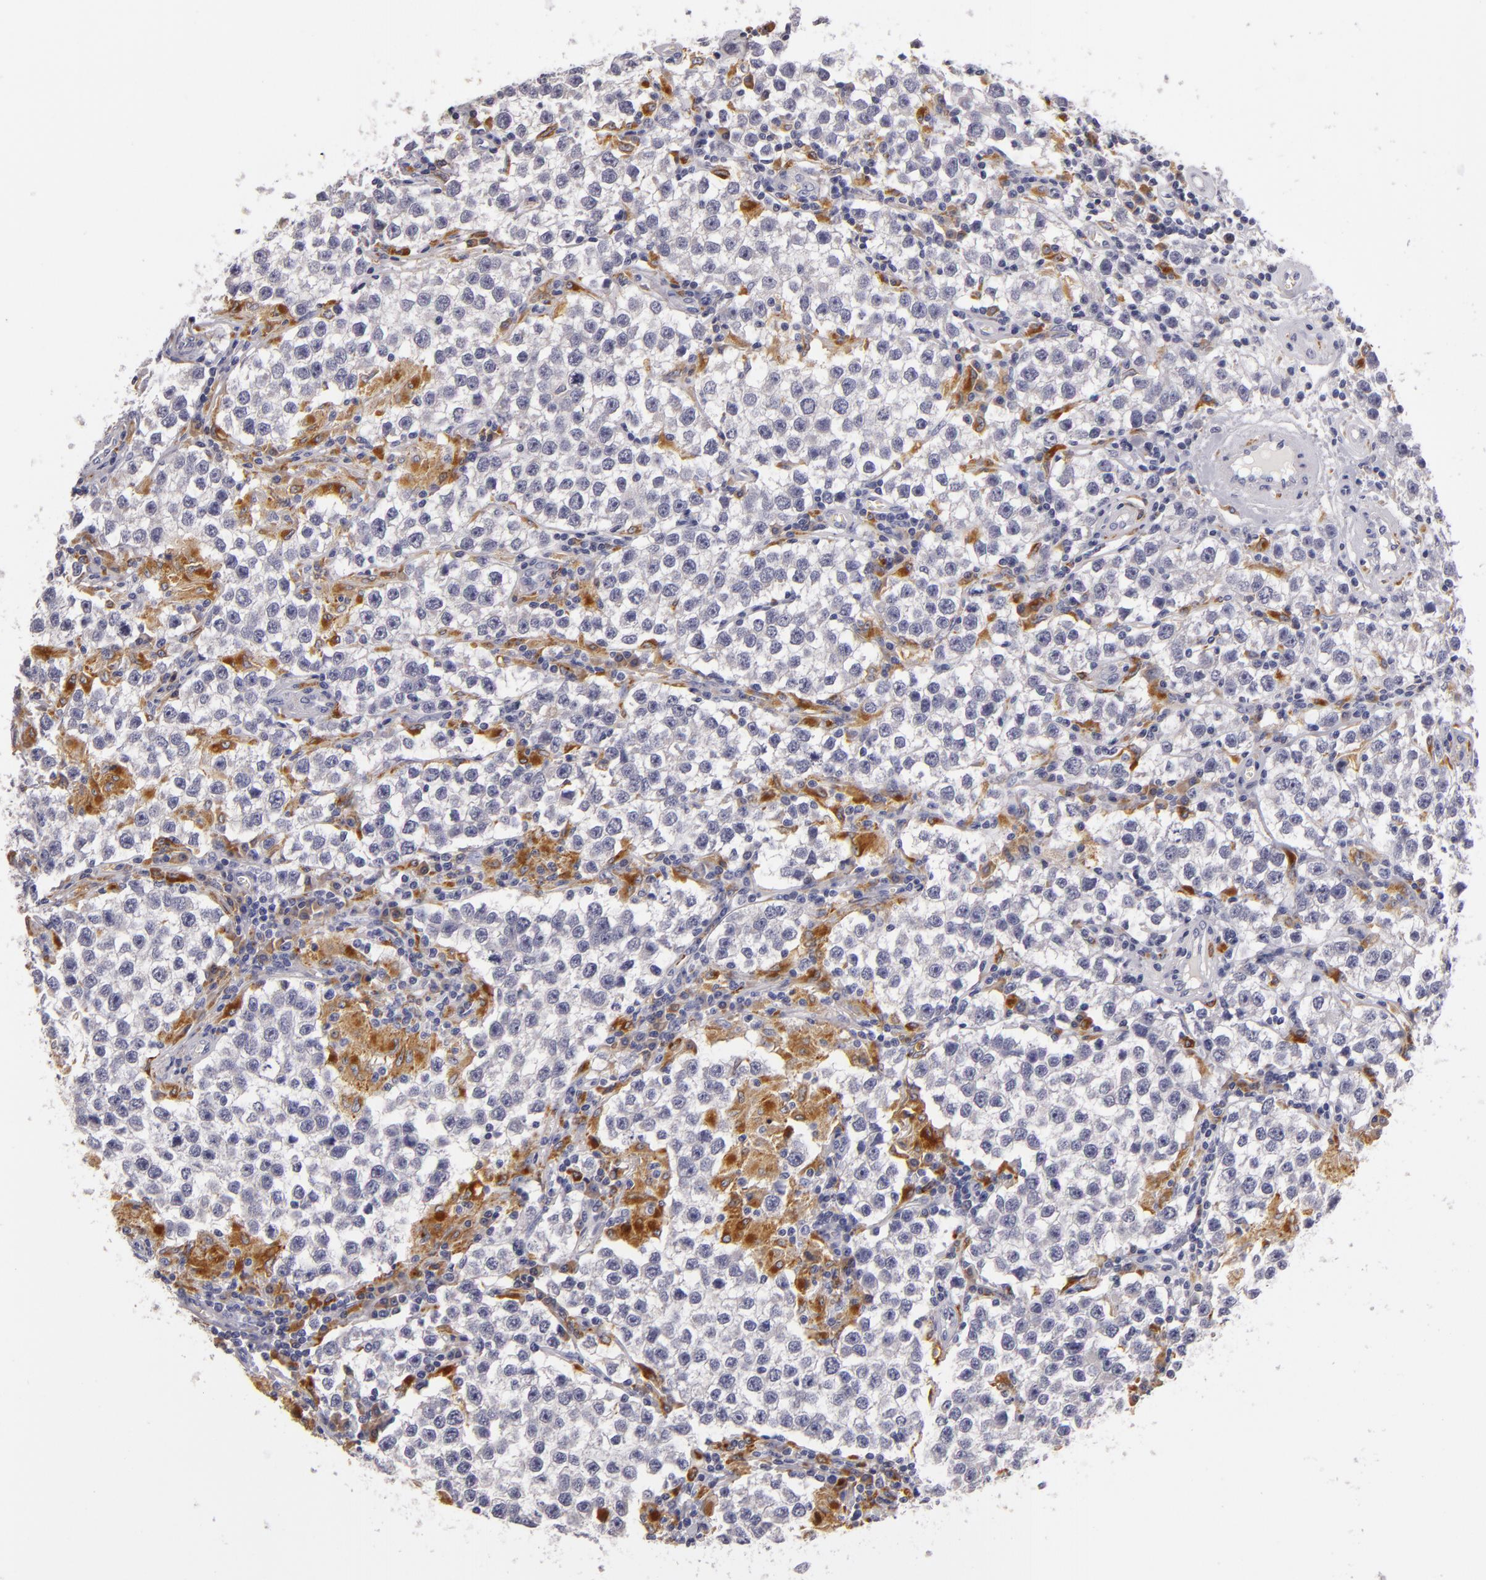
{"staining": {"intensity": "negative", "quantity": "none", "location": "none"}, "tissue": "testis cancer", "cell_type": "Tumor cells", "image_type": "cancer", "snomed": [{"axis": "morphology", "description": "Seminoma, NOS"}, {"axis": "topography", "description": "Testis"}], "caption": "Tumor cells are negative for protein expression in human testis seminoma.", "gene": "TLR8", "patient": {"sex": "male", "age": 36}}